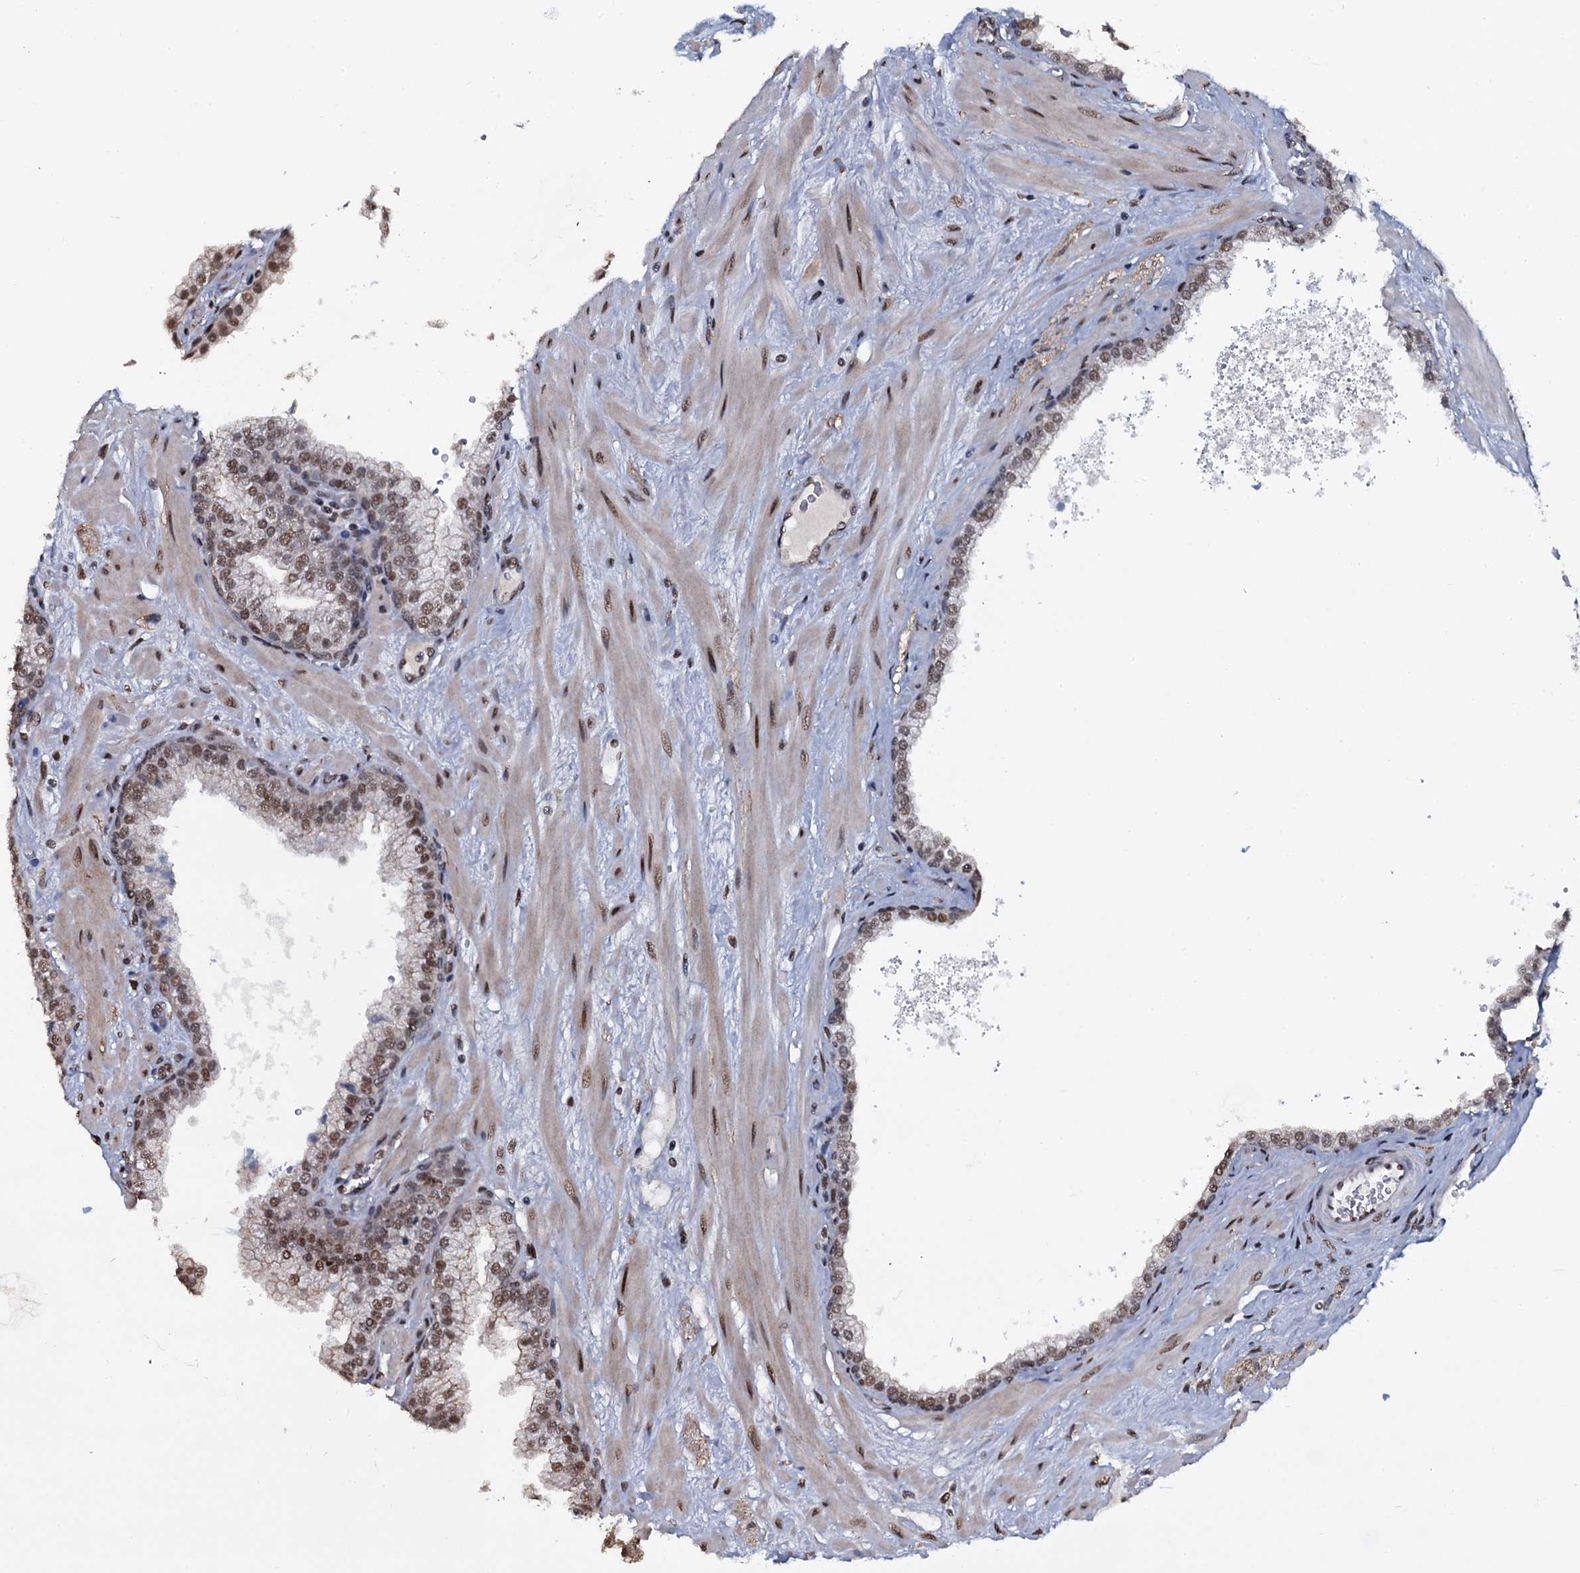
{"staining": {"intensity": "moderate", "quantity": ">75%", "location": "nuclear"}, "tissue": "prostate", "cell_type": "Glandular cells", "image_type": "normal", "snomed": [{"axis": "morphology", "description": "Normal tissue, NOS"}, {"axis": "topography", "description": "Prostate"}], "caption": "This histopathology image shows IHC staining of normal prostate, with medium moderate nuclear staining in about >75% of glandular cells.", "gene": "SH2D4B", "patient": {"sex": "male", "age": 60}}